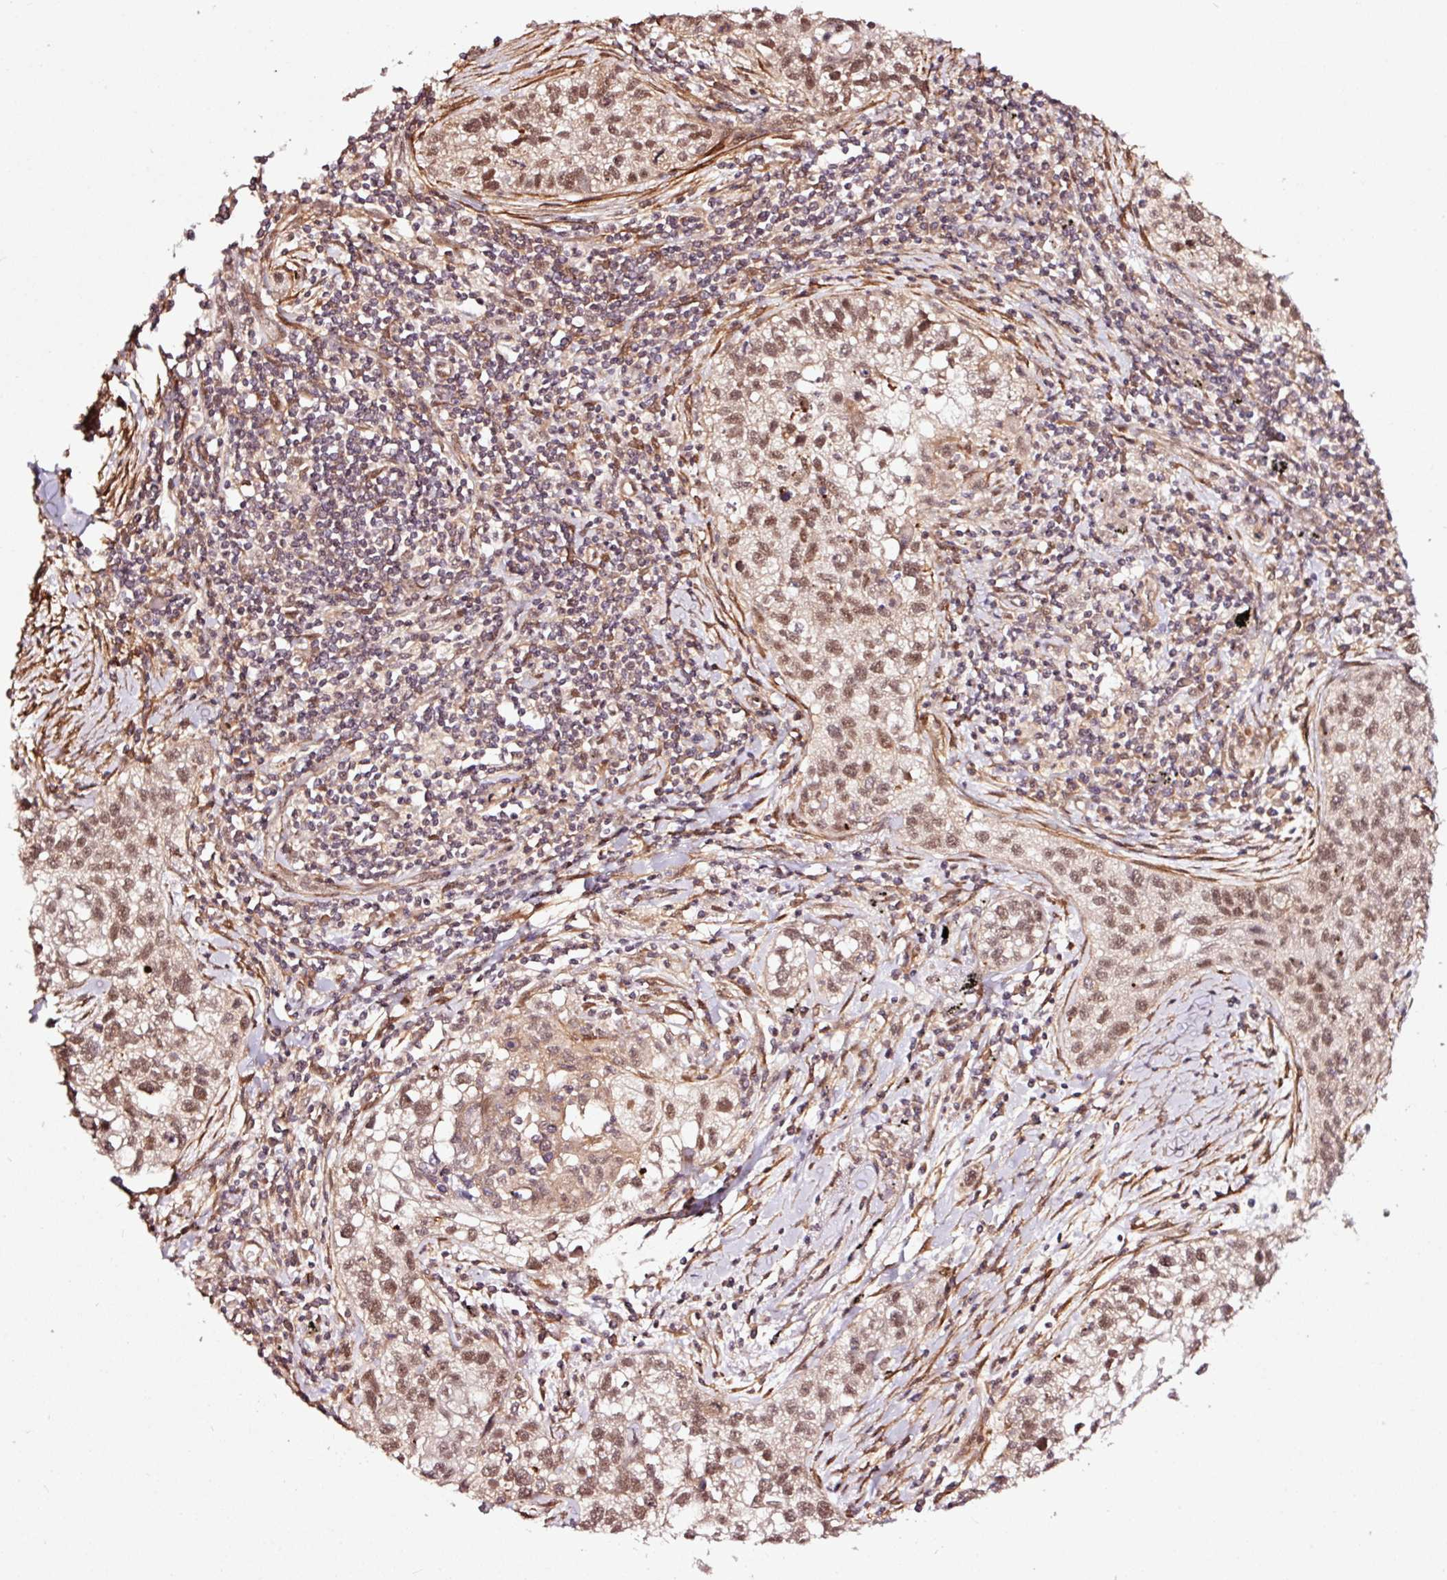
{"staining": {"intensity": "moderate", "quantity": ">75%", "location": "nuclear"}, "tissue": "lung cancer", "cell_type": "Tumor cells", "image_type": "cancer", "snomed": [{"axis": "morphology", "description": "Squamous cell carcinoma, NOS"}, {"axis": "topography", "description": "Lung"}], "caption": "High-magnification brightfield microscopy of lung cancer stained with DAB (brown) and counterstained with hematoxylin (blue). tumor cells exhibit moderate nuclear staining is present in approximately>75% of cells. (brown staining indicates protein expression, while blue staining denotes nuclei).", "gene": "TPM1", "patient": {"sex": "male", "age": 74}}